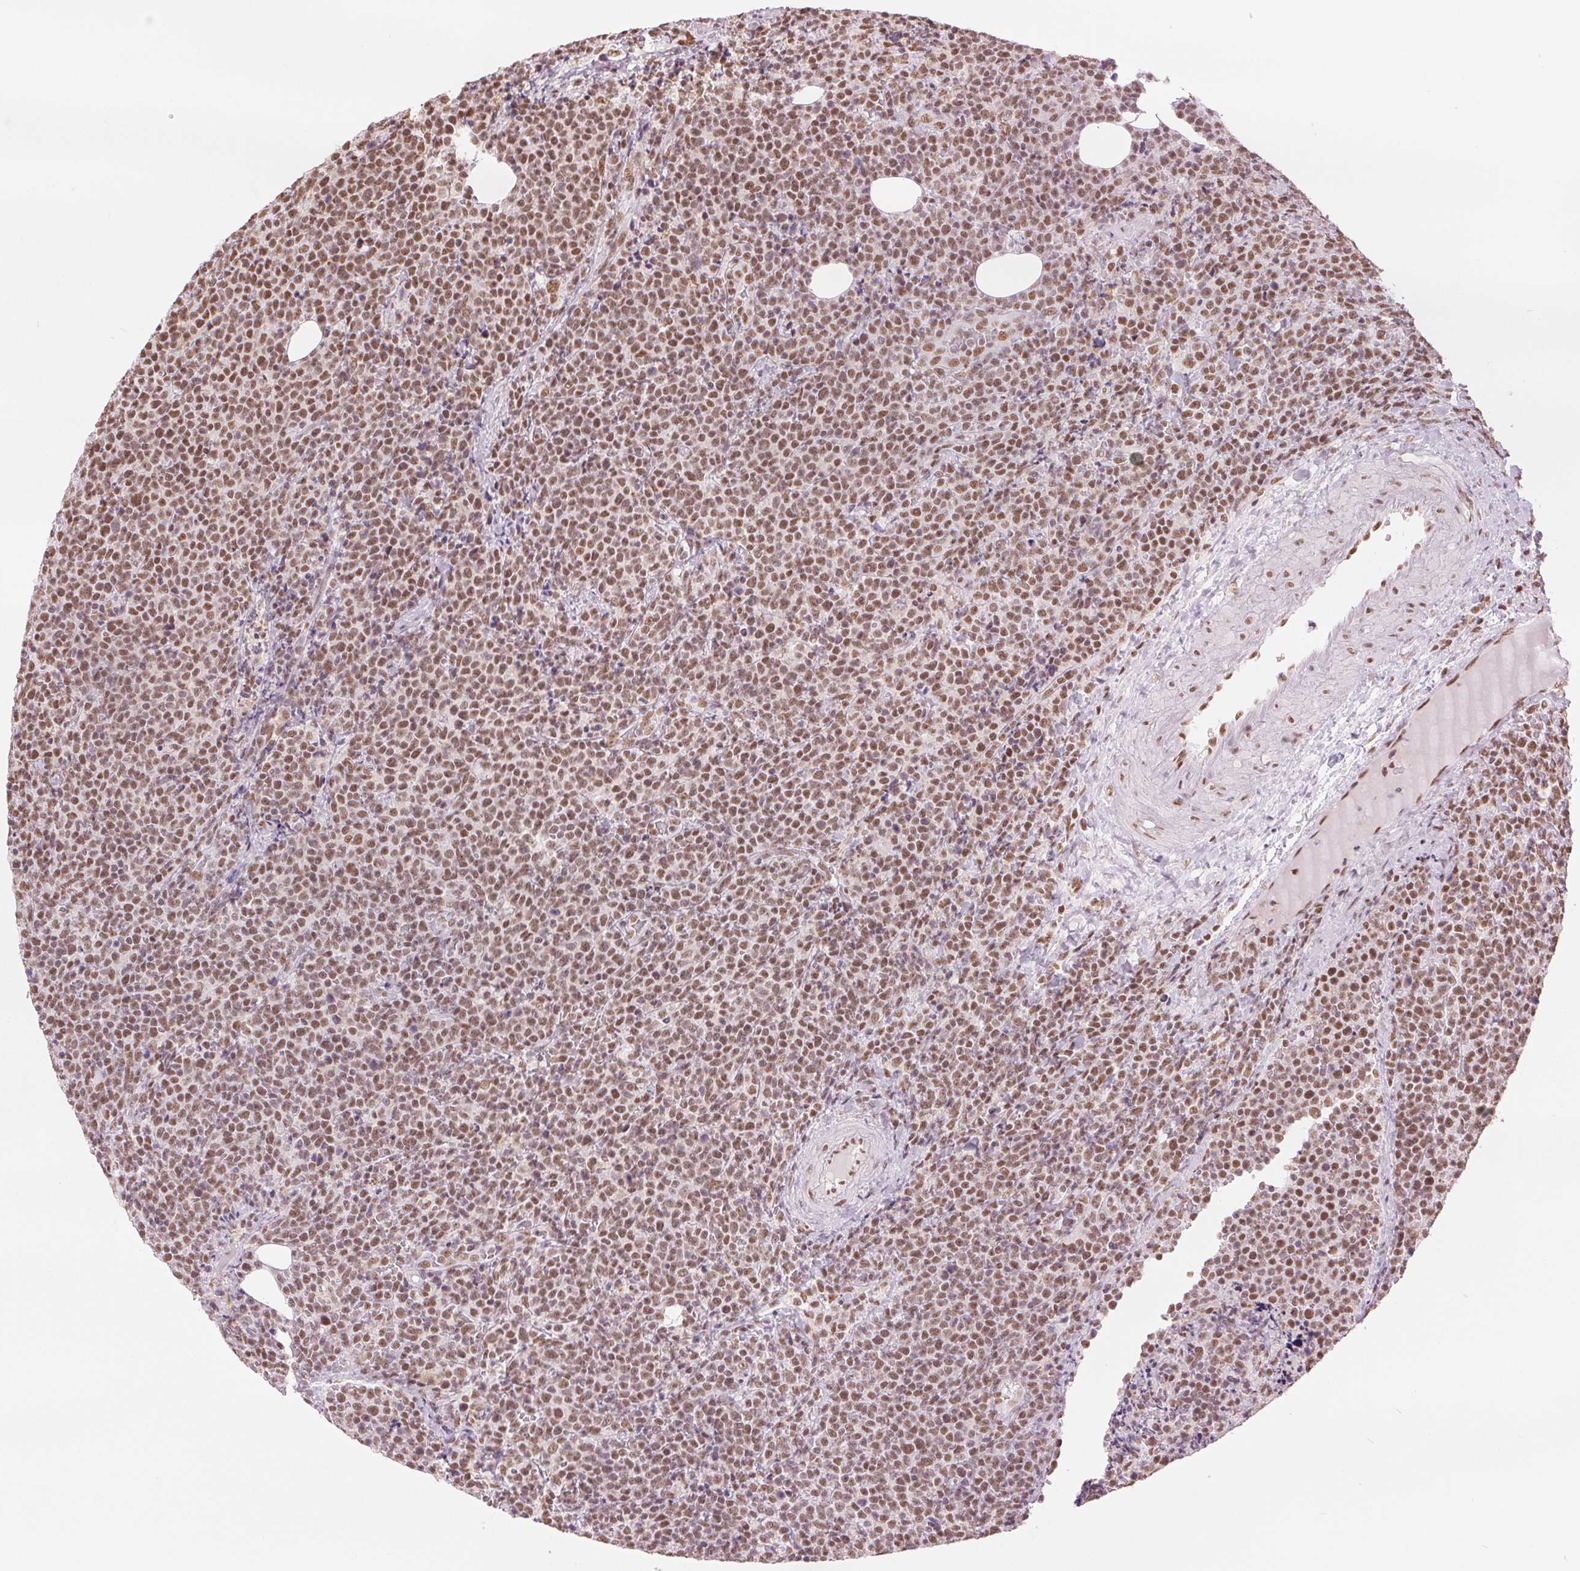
{"staining": {"intensity": "moderate", "quantity": ">75%", "location": "nuclear"}, "tissue": "lymphoma", "cell_type": "Tumor cells", "image_type": "cancer", "snomed": [{"axis": "morphology", "description": "Malignant lymphoma, non-Hodgkin's type, High grade"}, {"axis": "topography", "description": "Lymph node"}], "caption": "High-grade malignant lymphoma, non-Hodgkin's type stained for a protein (brown) exhibits moderate nuclear positive expression in about >75% of tumor cells.", "gene": "ZFR2", "patient": {"sex": "male", "age": 61}}